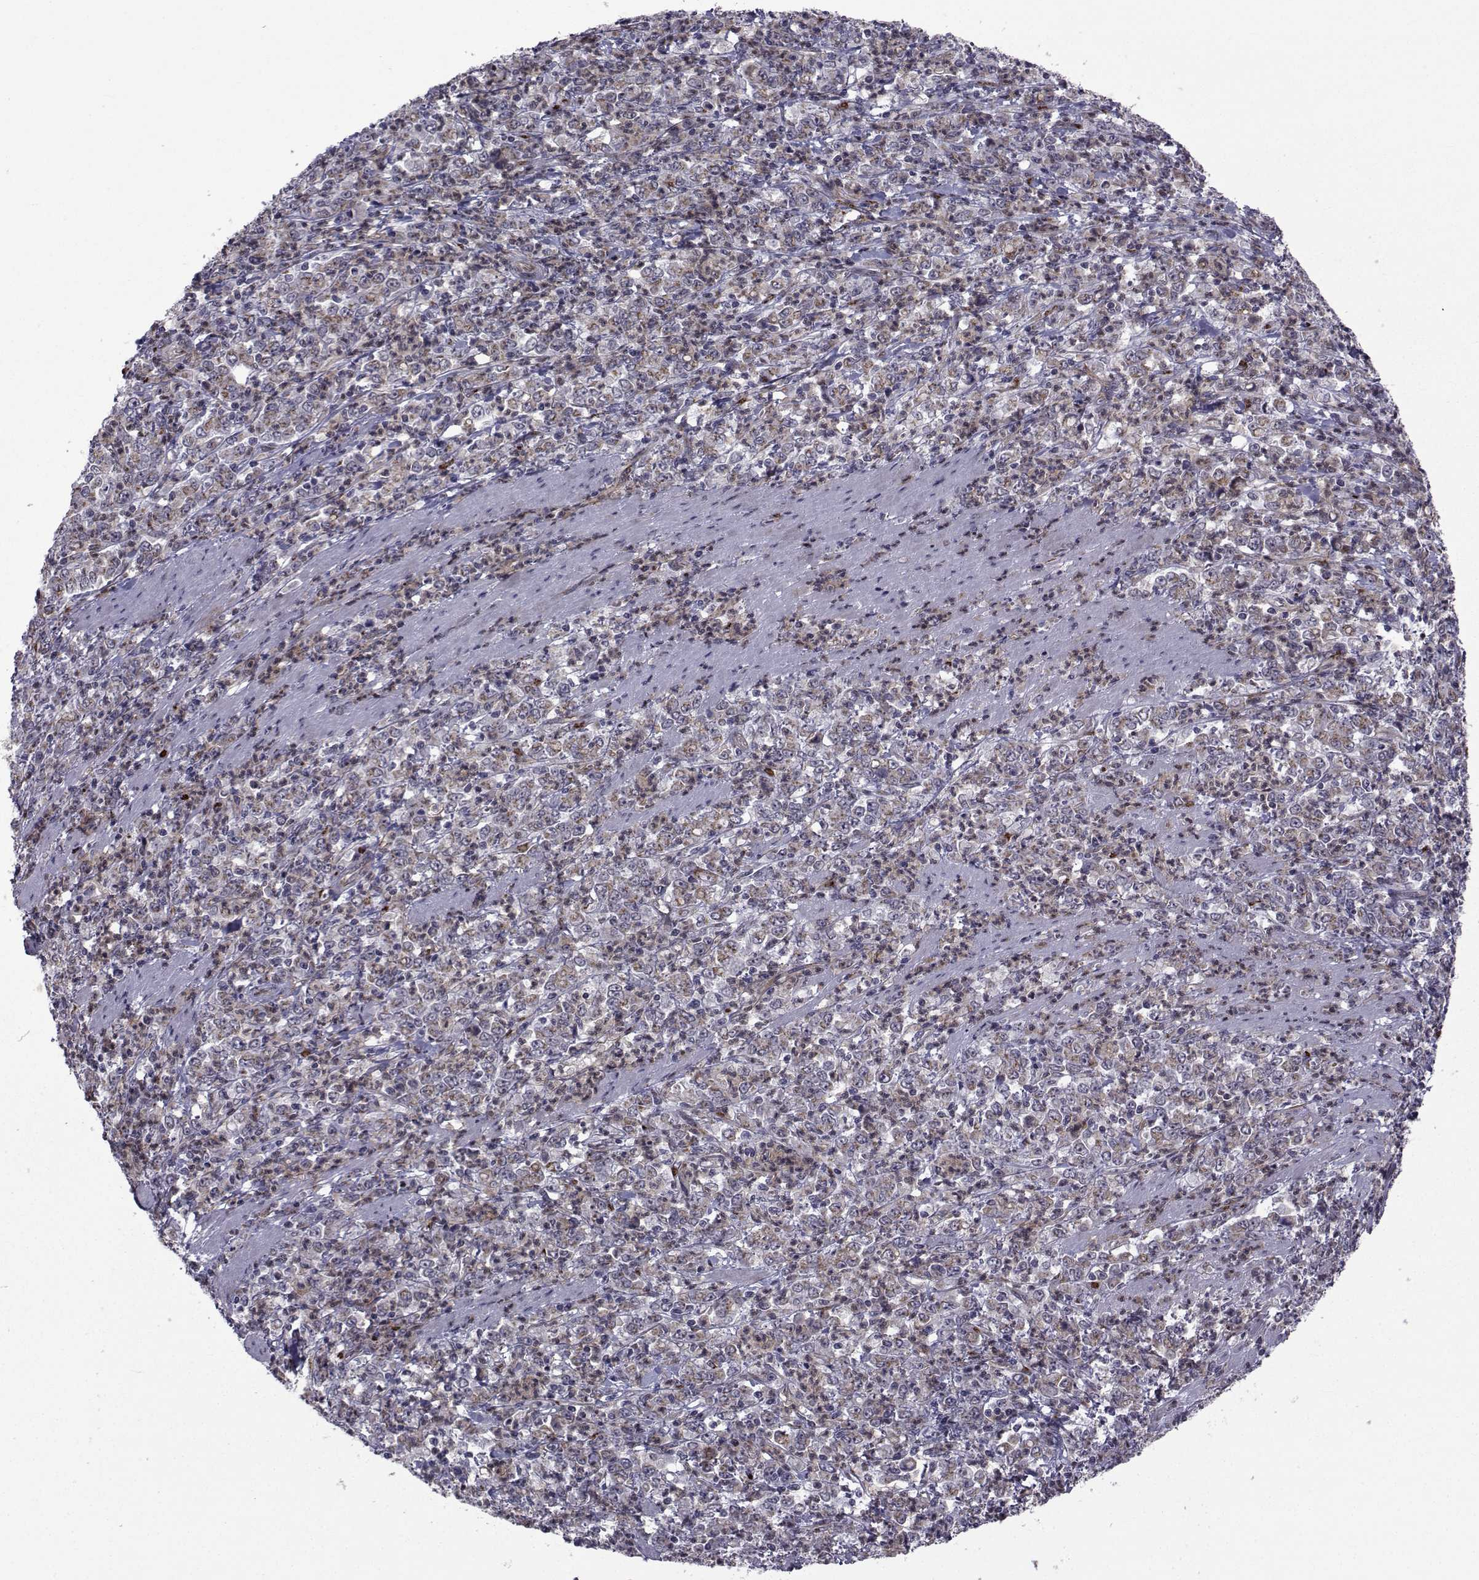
{"staining": {"intensity": "weak", "quantity": "25%-75%", "location": "cytoplasmic/membranous"}, "tissue": "stomach cancer", "cell_type": "Tumor cells", "image_type": "cancer", "snomed": [{"axis": "morphology", "description": "Adenocarcinoma, NOS"}, {"axis": "topography", "description": "Stomach, lower"}], "caption": "Stomach adenocarcinoma stained with DAB immunohistochemistry displays low levels of weak cytoplasmic/membranous expression in about 25%-75% of tumor cells.", "gene": "ATP6V1C2", "patient": {"sex": "female", "age": 71}}